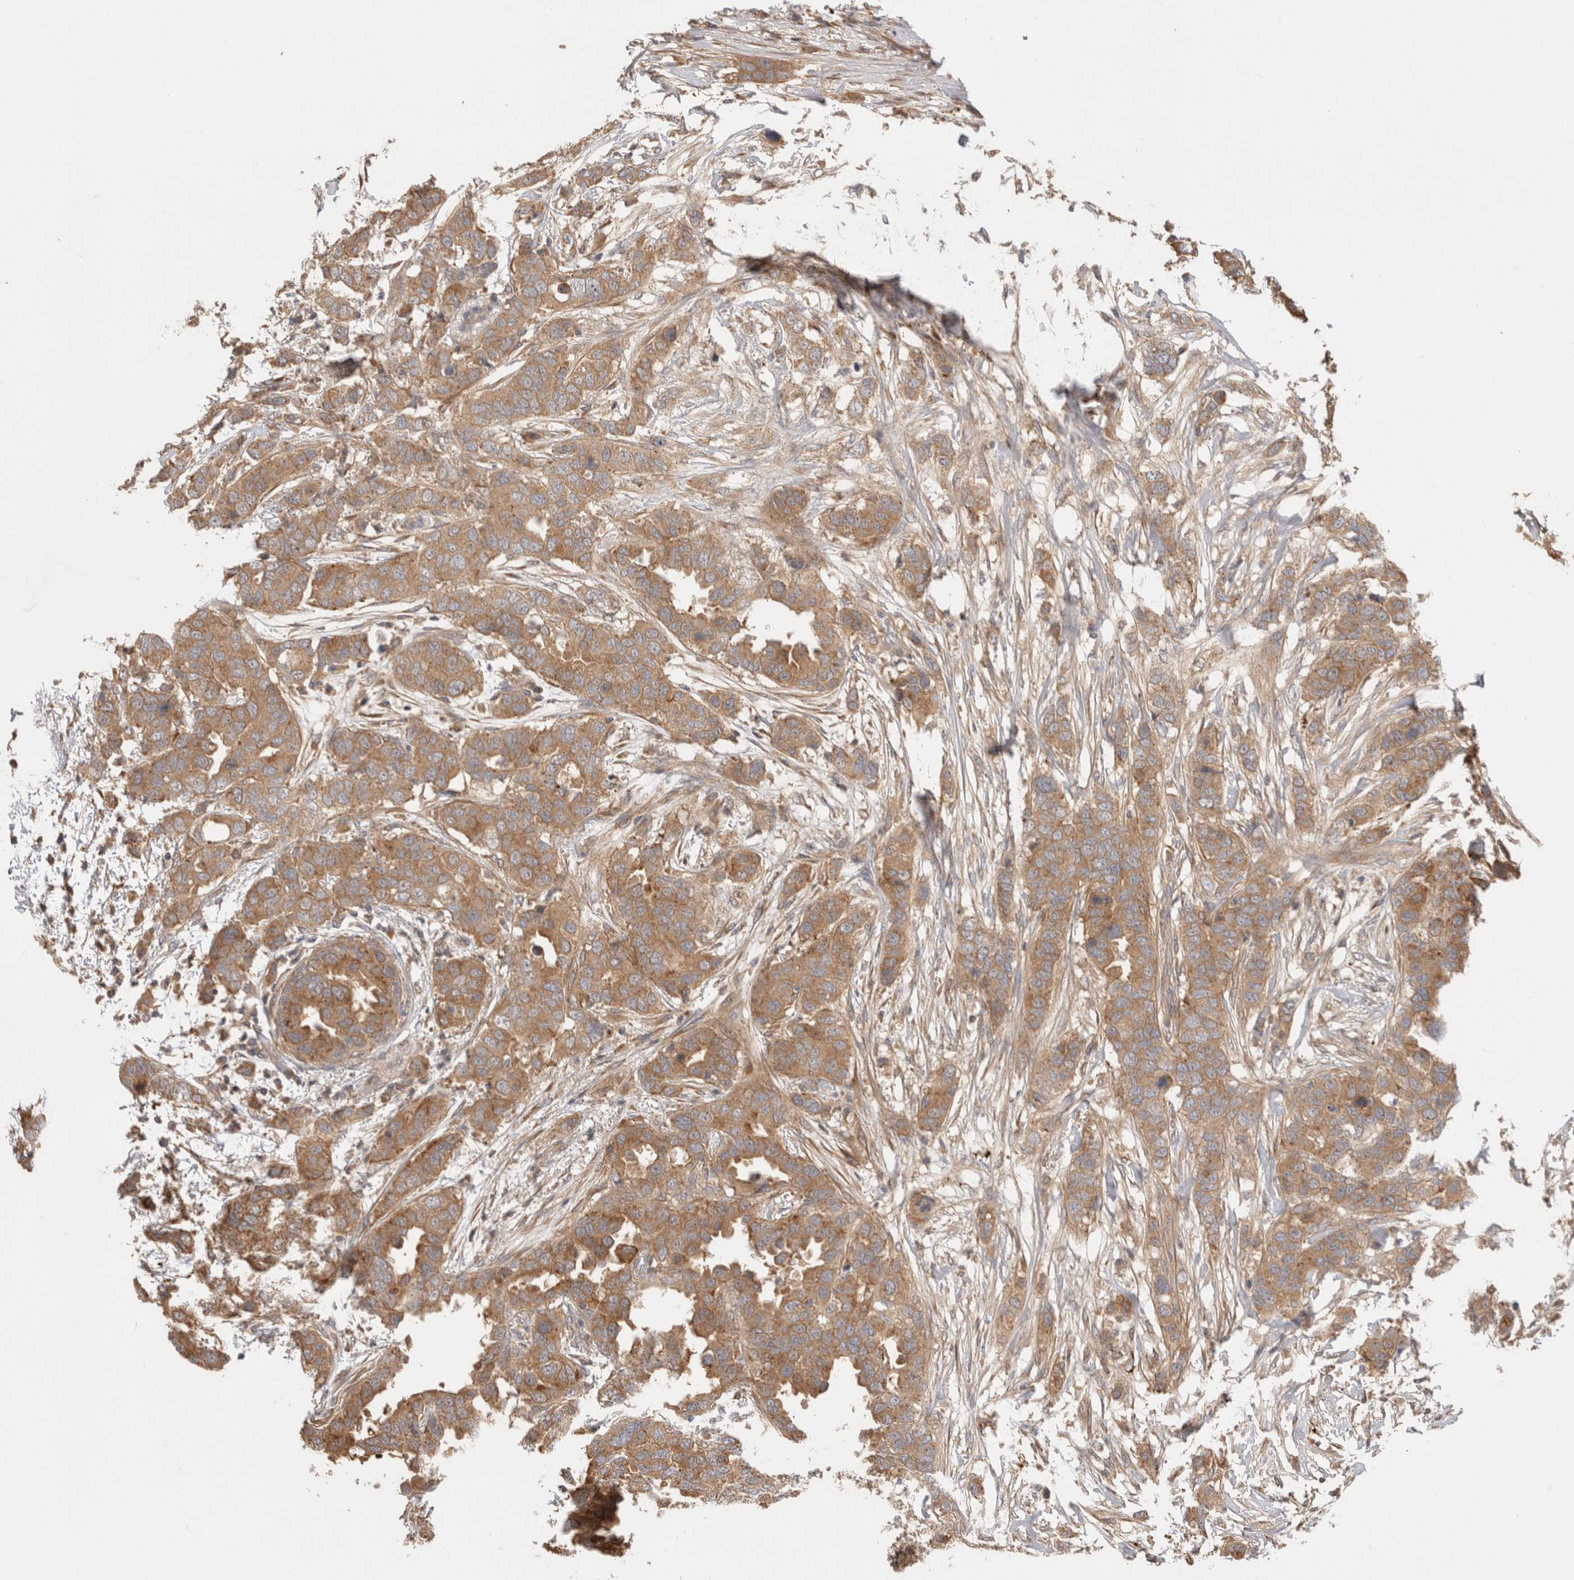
{"staining": {"intensity": "moderate", "quantity": ">75%", "location": "cytoplasmic/membranous"}, "tissue": "breast cancer", "cell_type": "Tumor cells", "image_type": "cancer", "snomed": [{"axis": "morphology", "description": "Duct carcinoma"}, {"axis": "topography", "description": "Breast"}], "caption": "A brown stain highlights moderate cytoplasmic/membranous staining of a protein in breast invasive ductal carcinoma tumor cells.", "gene": "VPS28", "patient": {"sex": "female", "age": 50}}